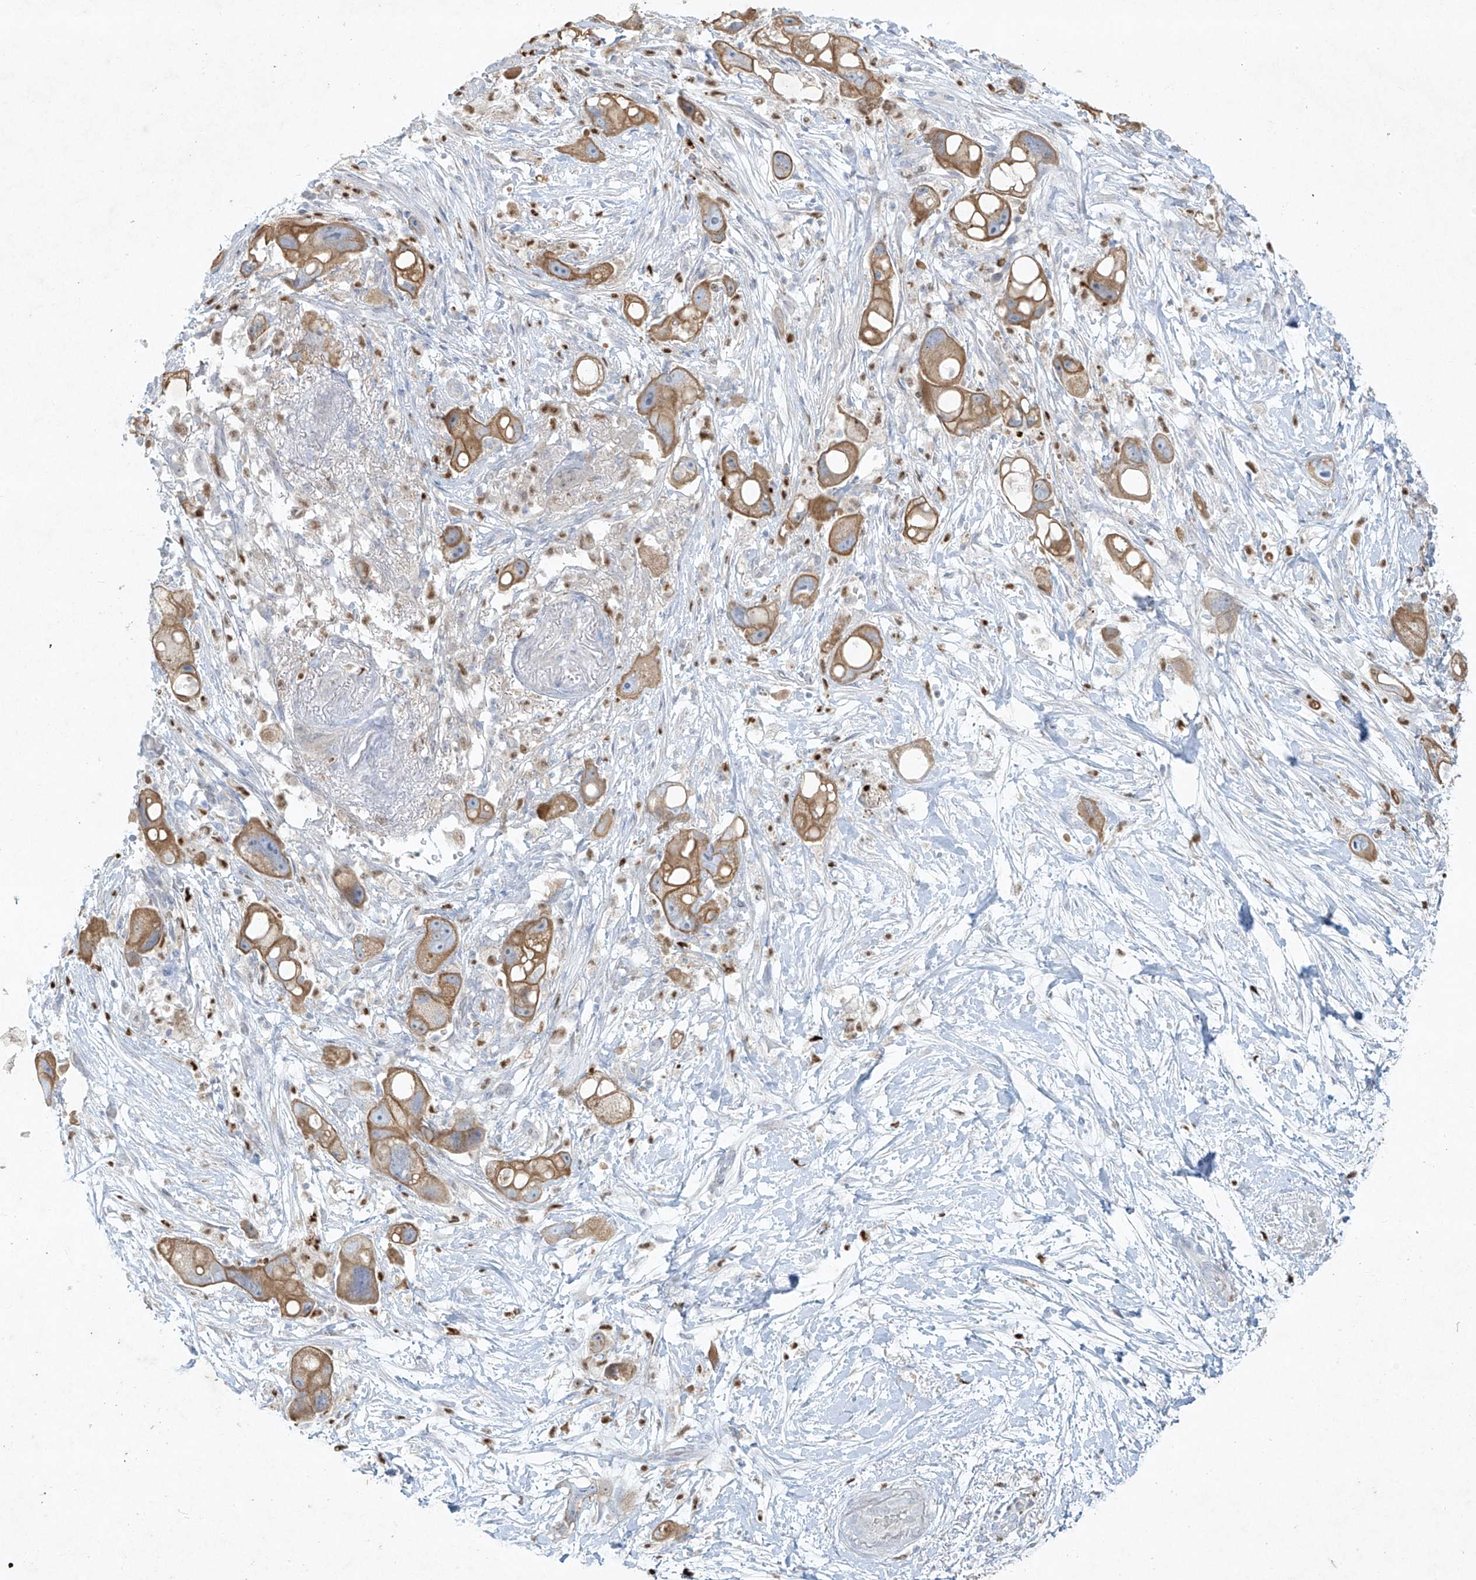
{"staining": {"intensity": "moderate", "quantity": ">75%", "location": "cytoplasmic/membranous"}, "tissue": "pancreatic cancer", "cell_type": "Tumor cells", "image_type": "cancer", "snomed": [{"axis": "morphology", "description": "Normal tissue, NOS"}, {"axis": "morphology", "description": "Adenocarcinoma, NOS"}, {"axis": "topography", "description": "Pancreas"}], "caption": "This is an image of IHC staining of pancreatic cancer (adenocarcinoma), which shows moderate staining in the cytoplasmic/membranous of tumor cells.", "gene": "TUBE1", "patient": {"sex": "female", "age": 68}}